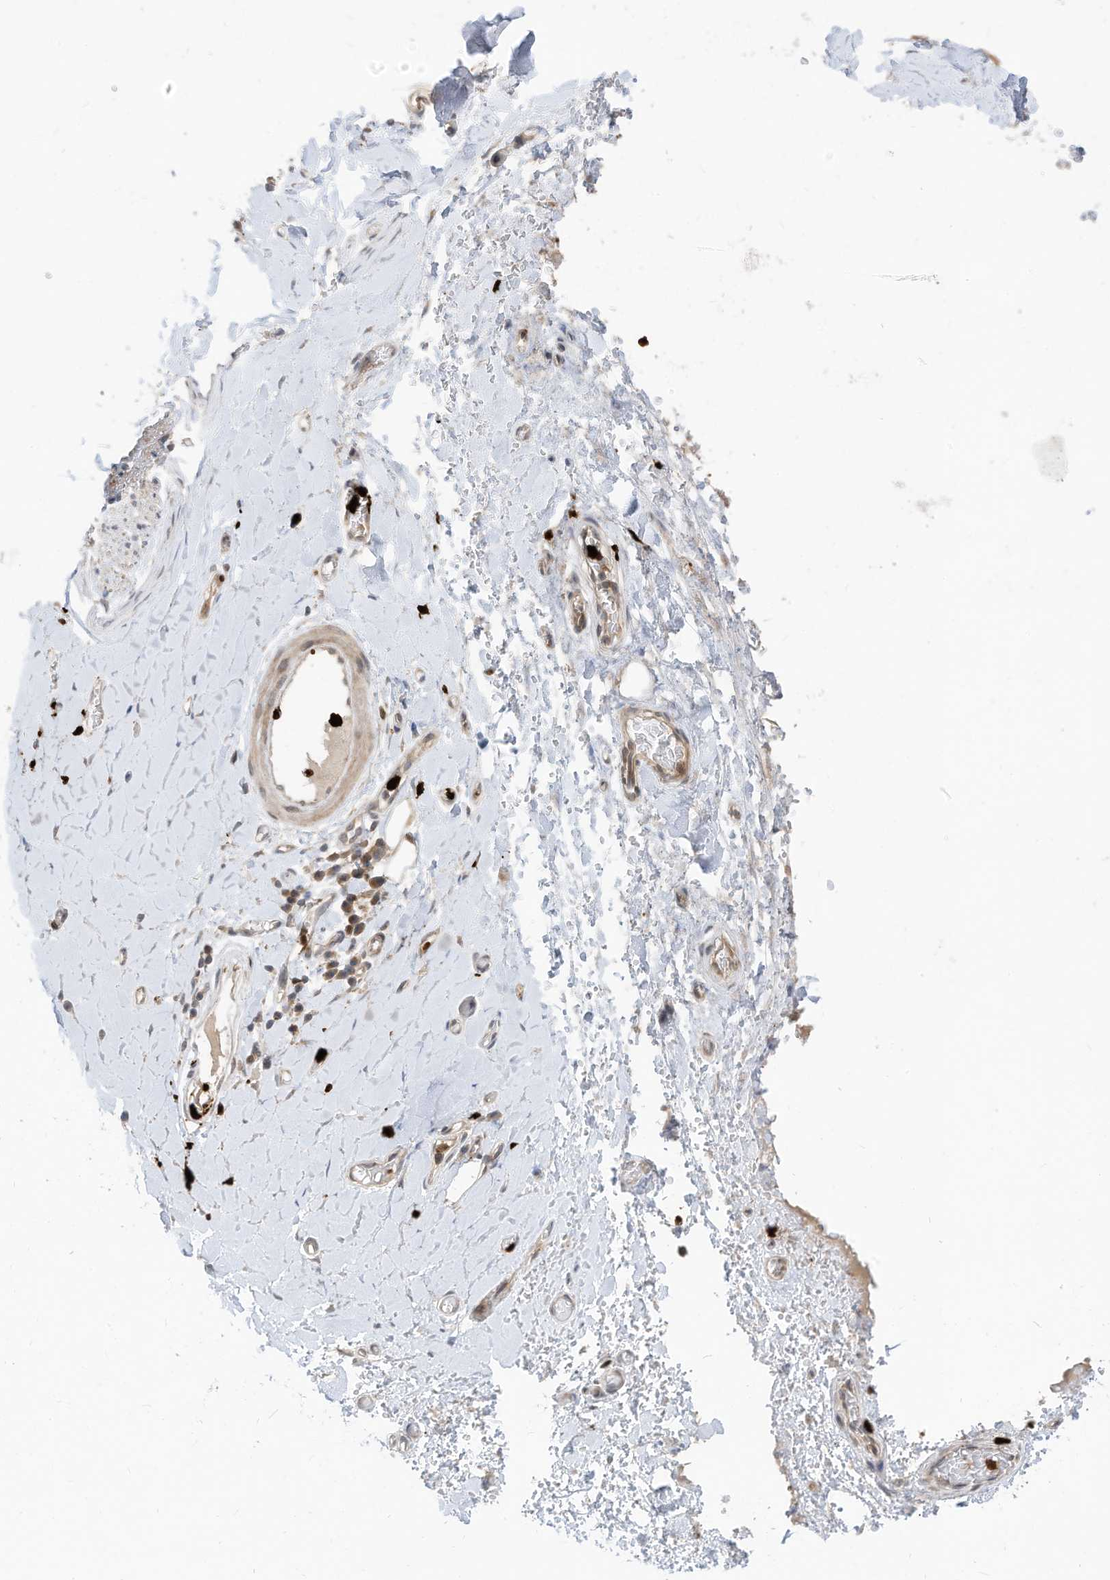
{"staining": {"intensity": "negative", "quantity": "none", "location": "none"}, "tissue": "adipose tissue", "cell_type": "Adipocytes", "image_type": "normal", "snomed": [{"axis": "morphology", "description": "Normal tissue, NOS"}, {"axis": "morphology", "description": "Adenocarcinoma, NOS"}, {"axis": "topography", "description": "Stomach, upper"}, {"axis": "topography", "description": "Peripheral nerve tissue"}], "caption": "A high-resolution image shows IHC staining of normal adipose tissue, which reveals no significant expression in adipocytes.", "gene": "CNKSR1", "patient": {"sex": "male", "age": 62}}